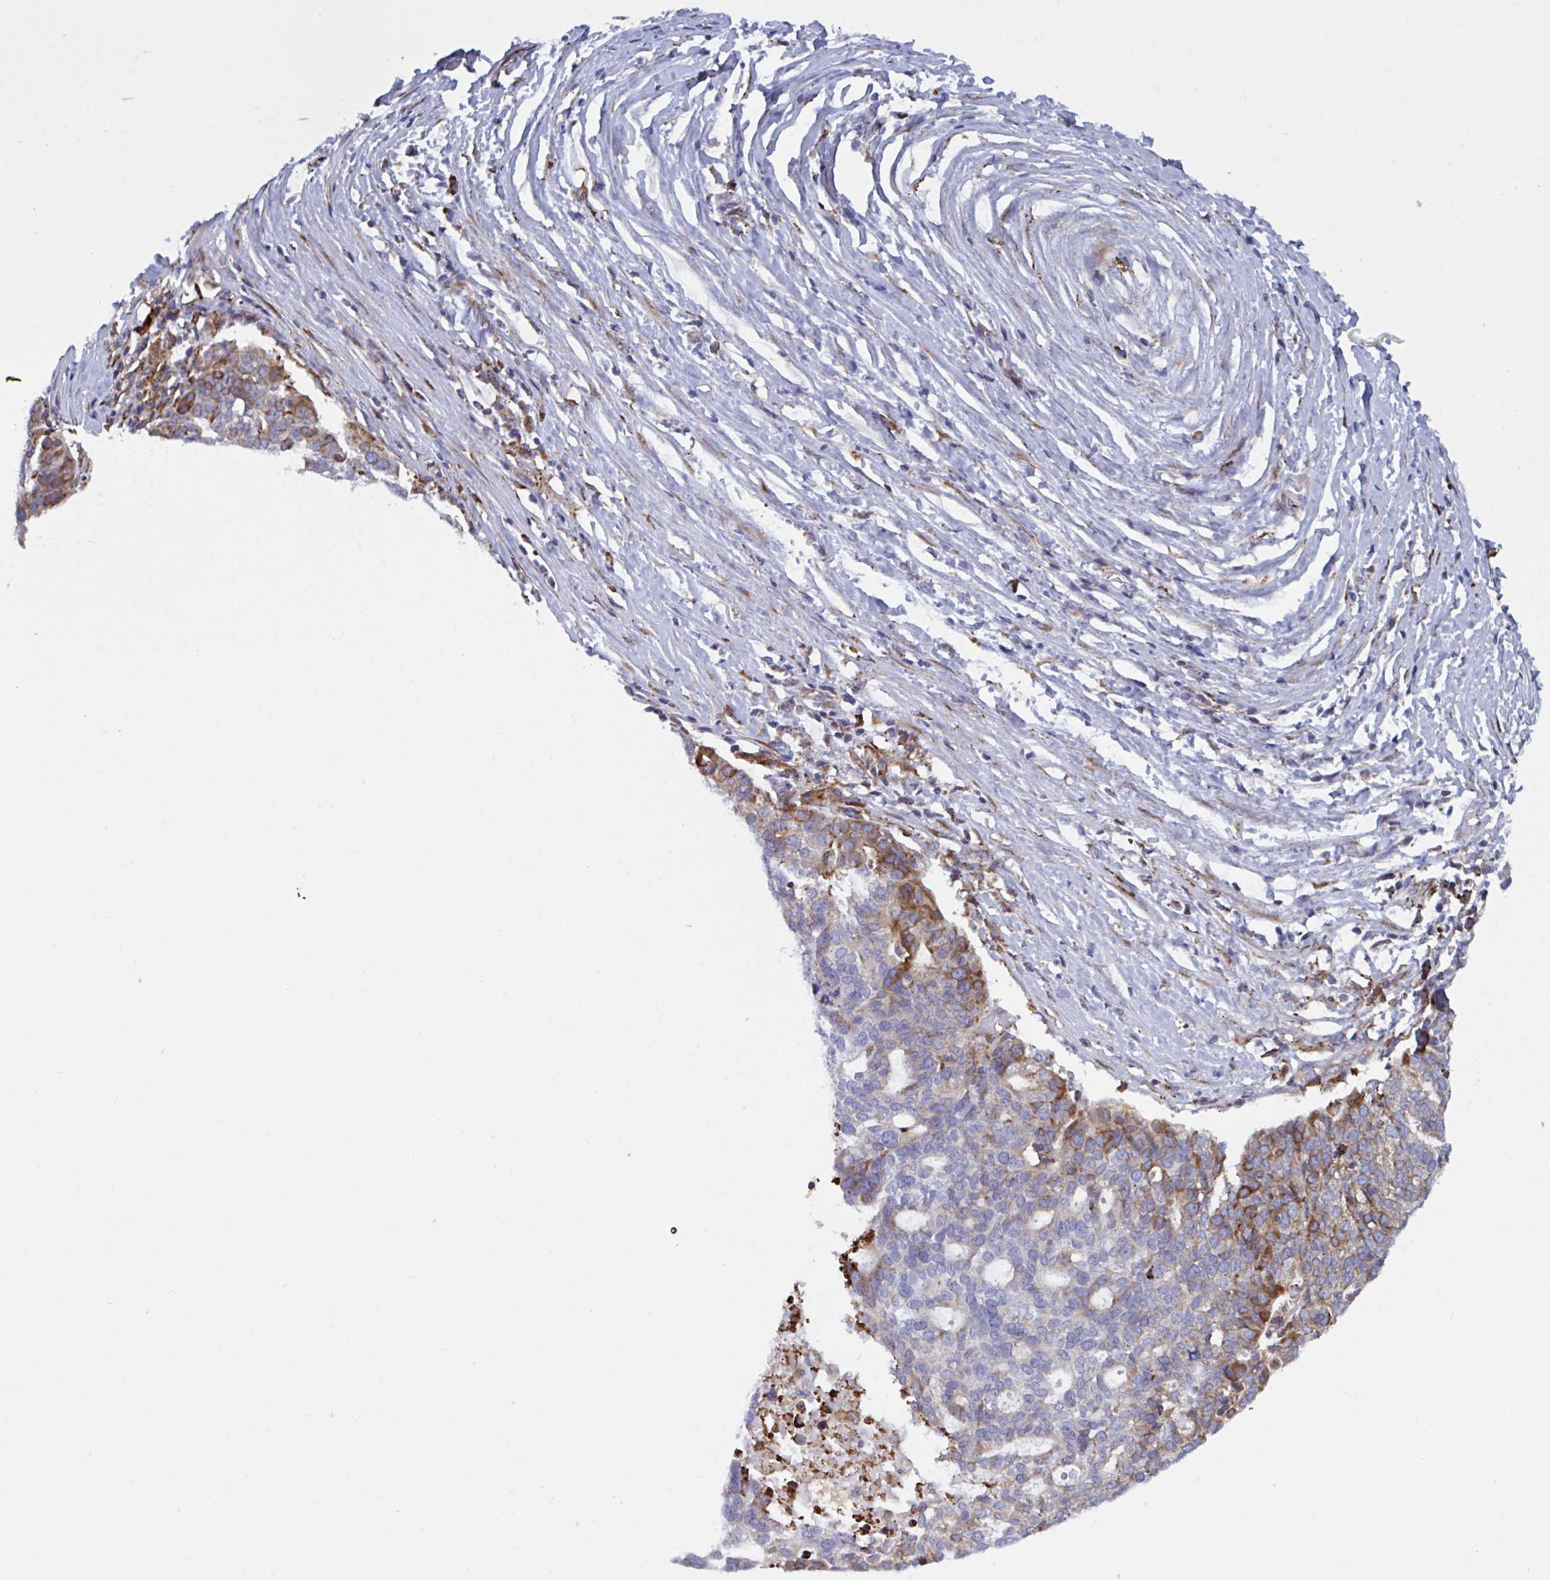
{"staining": {"intensity": "moderate", "quantity": "25%-75%", "location": "cytoplasmic/membranous"}, "tissue": "ovarian cancer", "cell_type": "Tumor cells", "image_type": "cancer", "snomed": [{"axis": "morphology", "description": "Cystadenocarcinoma, serous, NOS"}, {"axis": "topography", "description": "Ovary"}], "caption": "Brown immunohistochemical staining in human serous cystadenocarcinoma (ovarian) demonstrates moderate cytoplasmic/membranous expression in about 25%-75% of tumor cells. (Brightfield microscopy of DAB IHC at high magnification).", "gene": "PEAK3", "patient": {"sex": "female", "age": 59}}